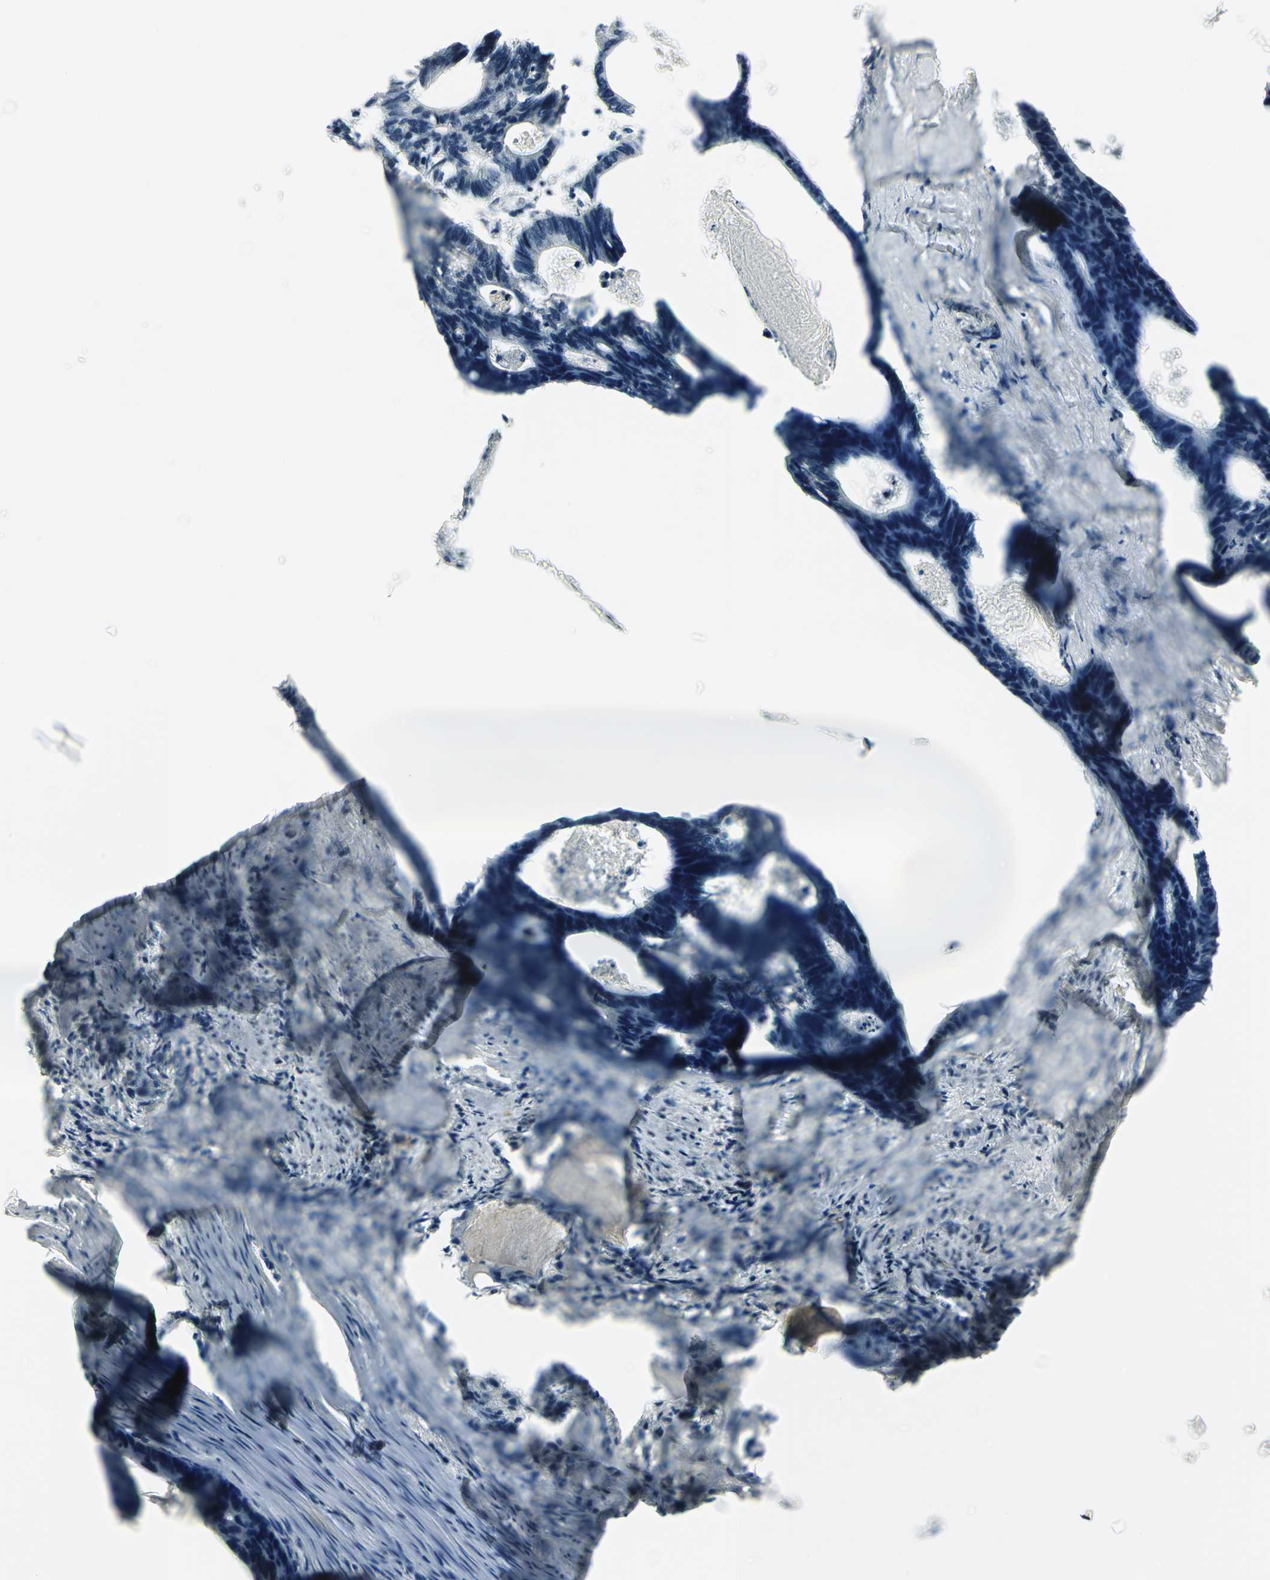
{"staining": {"intensity": "negative", "quantity": "none", "location": "none"}, "tissue": "colorectal cancer", "cell_type": "Tumor cells", "image_type": "cancer", "snomed": [{"axis": "morphology", "description": "Adenocarcinoma, NOS"}, {"axis": "topography", "description": "Colon"}], "caption": "A micrograph of human colorectal cancer (adenocarcinoma) is negative for staining in tumor cells.", "gene": "CDC34", "patient": {"sex": "female", "age": 55}}